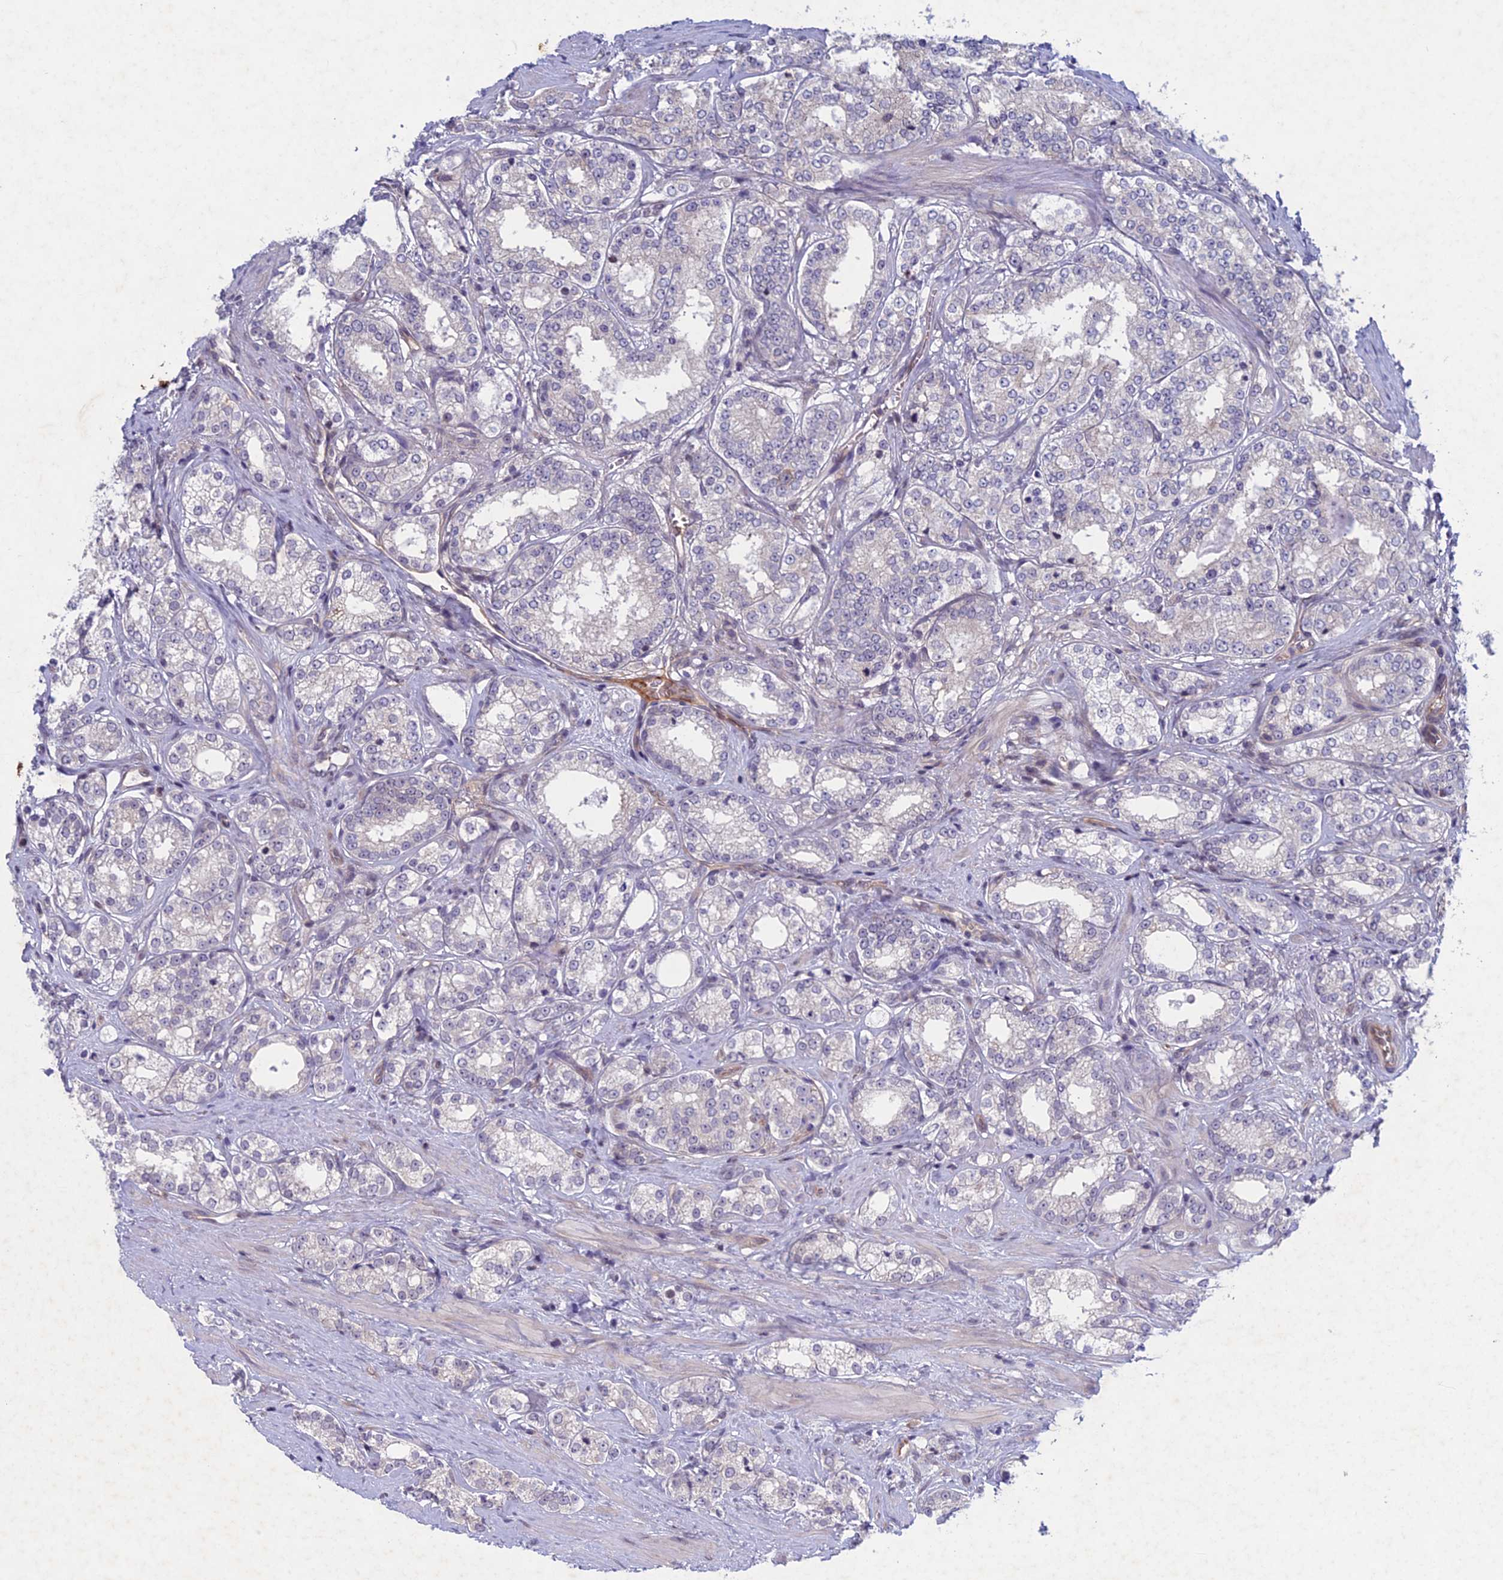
{"staining": {"intensity": "negative", "quantity": "none", "location": "none"}, "tissue": "prostate cancer", "cell_type": "Tumor cells", "image_type": "cancer", "snomed": [{"axis": "morphology", "description": "Normal tissue, NOS"}, {"axis": "morphology", "description": "Adenocarcinoma, High grade"}, {"axis": "topography", "description": "Prostate"}], "caption": "This is an IHC photomicrograph of prostate cancer (adenocarcinoma (high-grade)). There is no staining in tumor cells.", "gene": "PTHLH", "patient": {"sex": "male", "age": 83}}